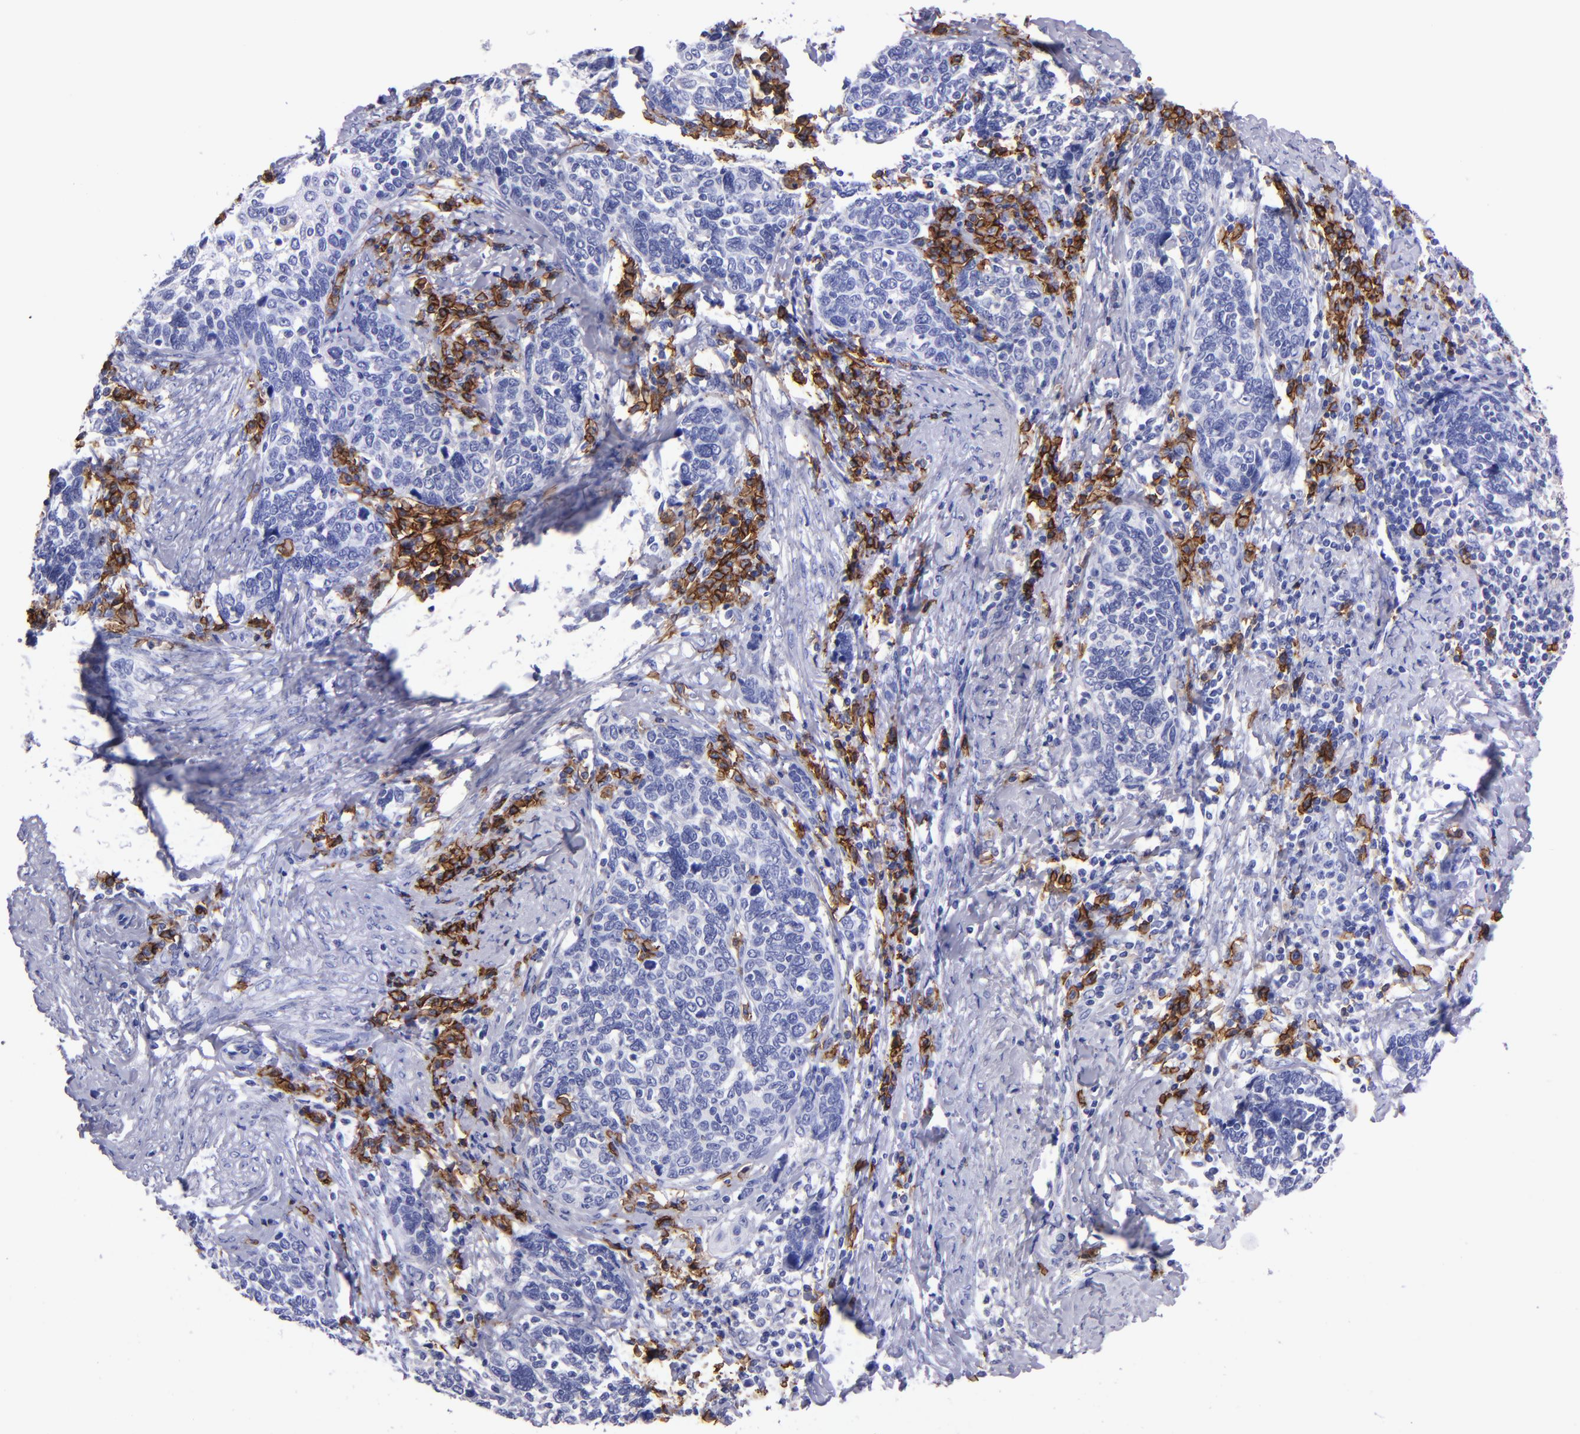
{"staining": {"intensity": "negative", "quantity": "none", "location": "none"}, "tissue": "cervical cancer", "cell_type": "Tumor cells", "image_type": "cancer", "snomed": [{"axis": "morphology", "description": "Squamous cell carcinoma, NOS"}, {"axis": "topography", "description": "Cervix"}], "caption": "Tumor cells show no significant protein staining in cervical cancer. (IHC, brightfield microscopy, high magnification).", "gene": "CD38", "patient": {"sex": "female", "age": 41}}